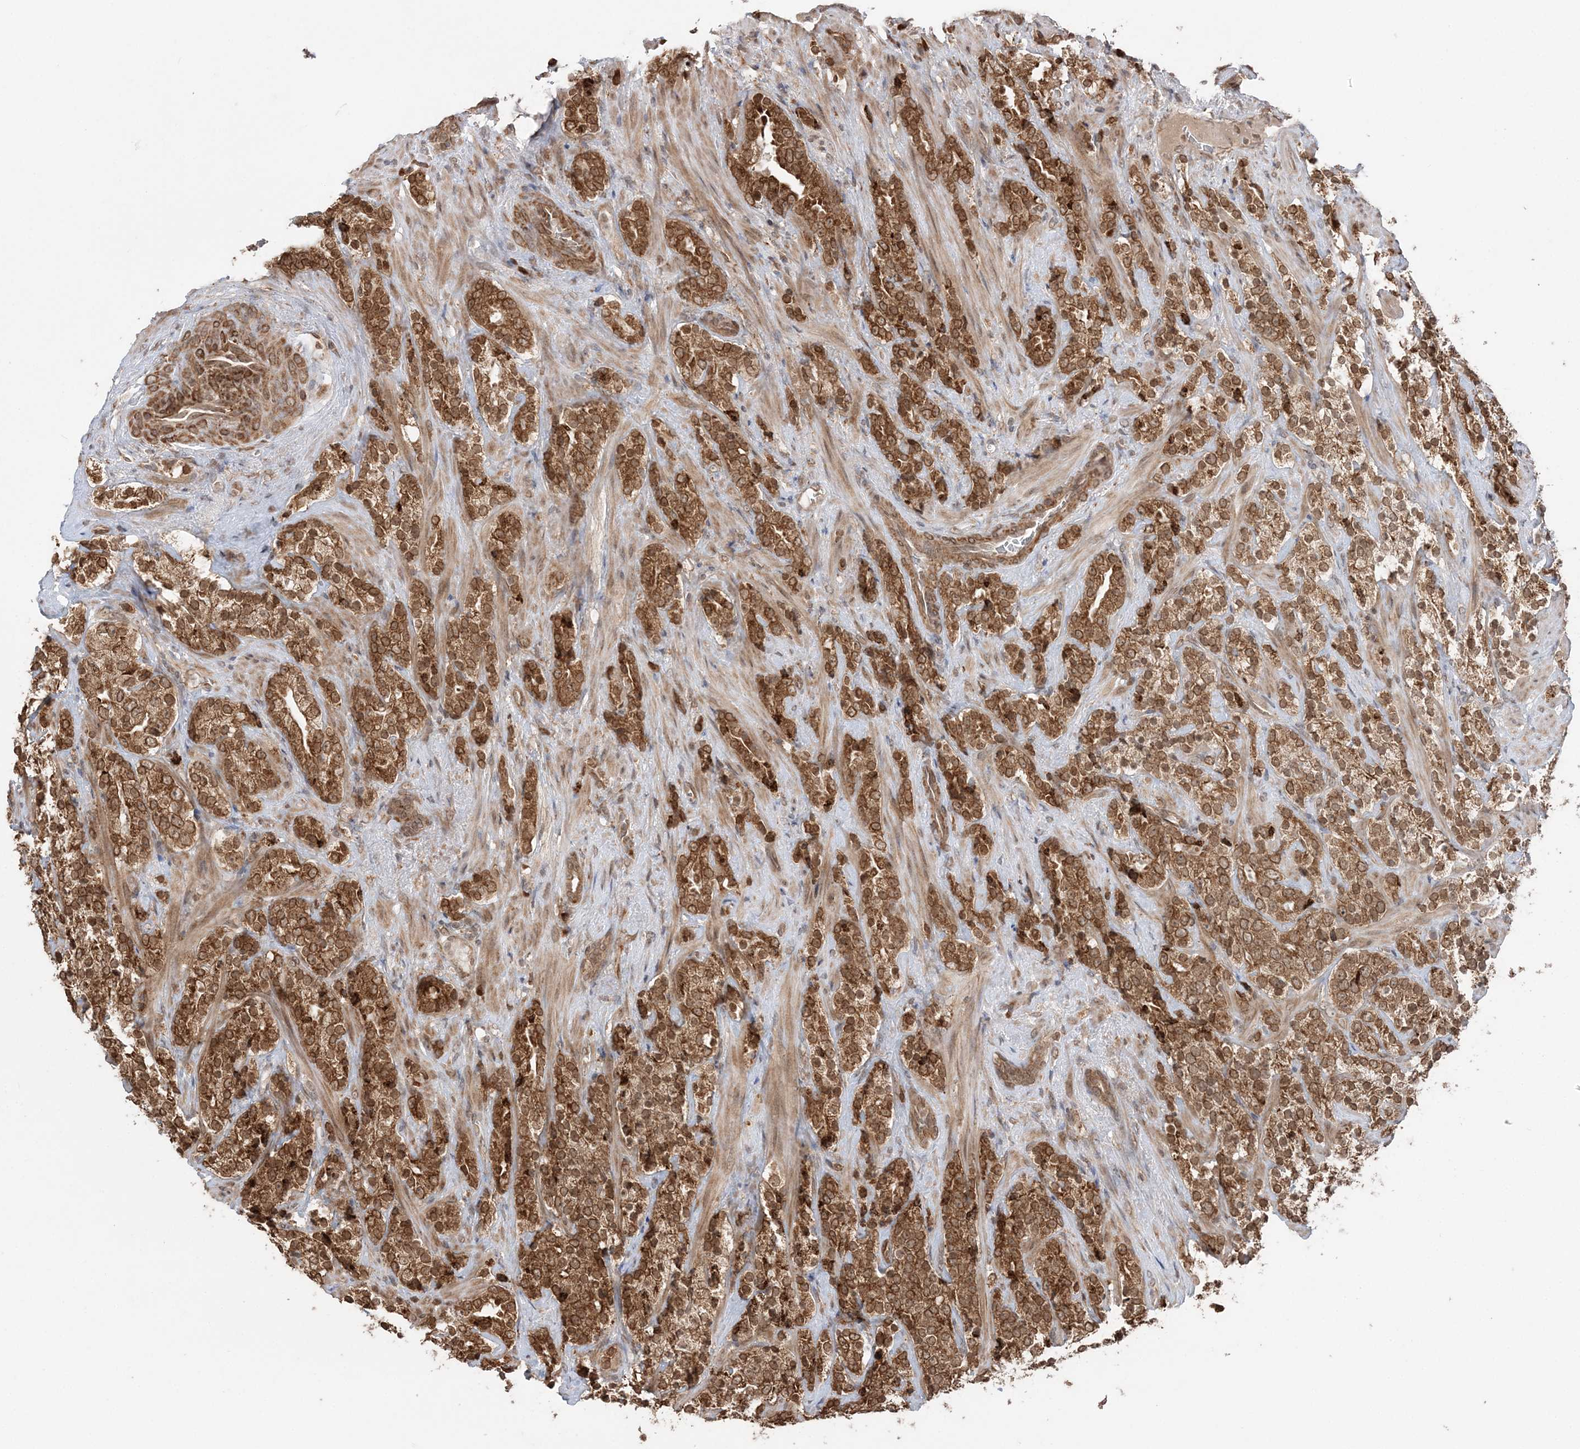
{"staining": {"intensity": "moderate", "quantity": ">75%", "location": "cytoplasmic/membranous,nuclear"}, "tissue": "prostate cancer", "cell_type": "Tumor cells", "image_type": "cancer", "snomed": [{"axis": "morphology", "description": "Adenocarcinoma, High grade"}, {"axis": "topography", "description": "Prostate"}], "caption": "This photomicrograph shows immunohistochemistry staining of prostate high-grade adenocarcinoma, with medium moderate cytoplasmic/membranous and nuclear expression in about >75% of tumor cells.", "gene": "TMED10", "patient": {"sex": "male", "age": 71}}